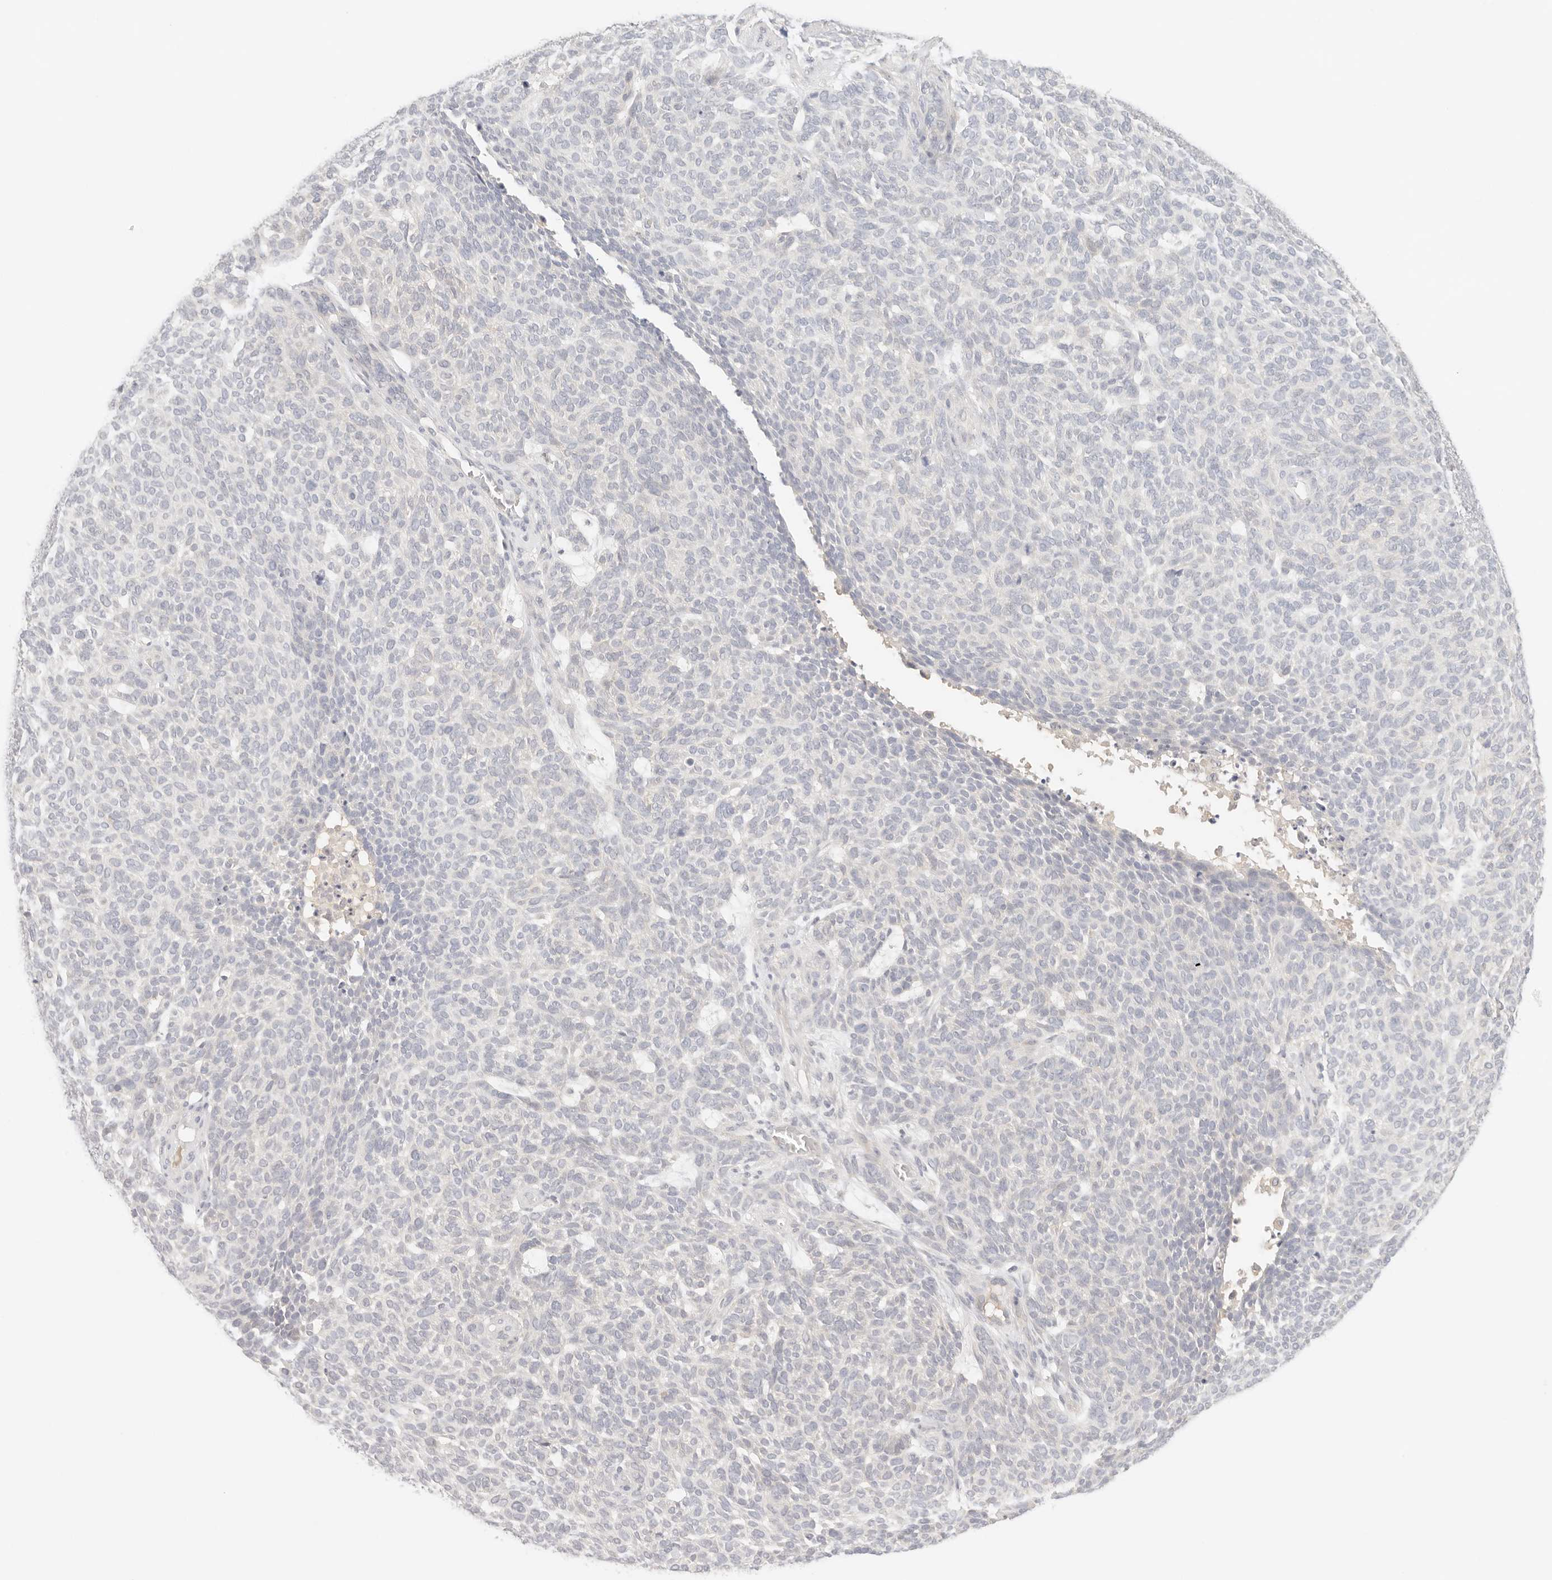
{"staining": {"intensity": "negative", "quantity": "none", "location": "none"}, "tissue": "skin cancer", "cell_type": "Tumor cells", "image_type": "cancer", "snomed": [{"axis": "morphology", "description": "Squamous cell carcinoma, NOS"}, {"axis": "topography", "description": "Skin"}], "caption": "High power microscopy micrograph of an immunohistochemistry image of skin squamous cell carcinoma, revealing no significant positivity in tumor cells.", "gene": "SPHK1", "patient": {"sex": "female", "age": 90}}